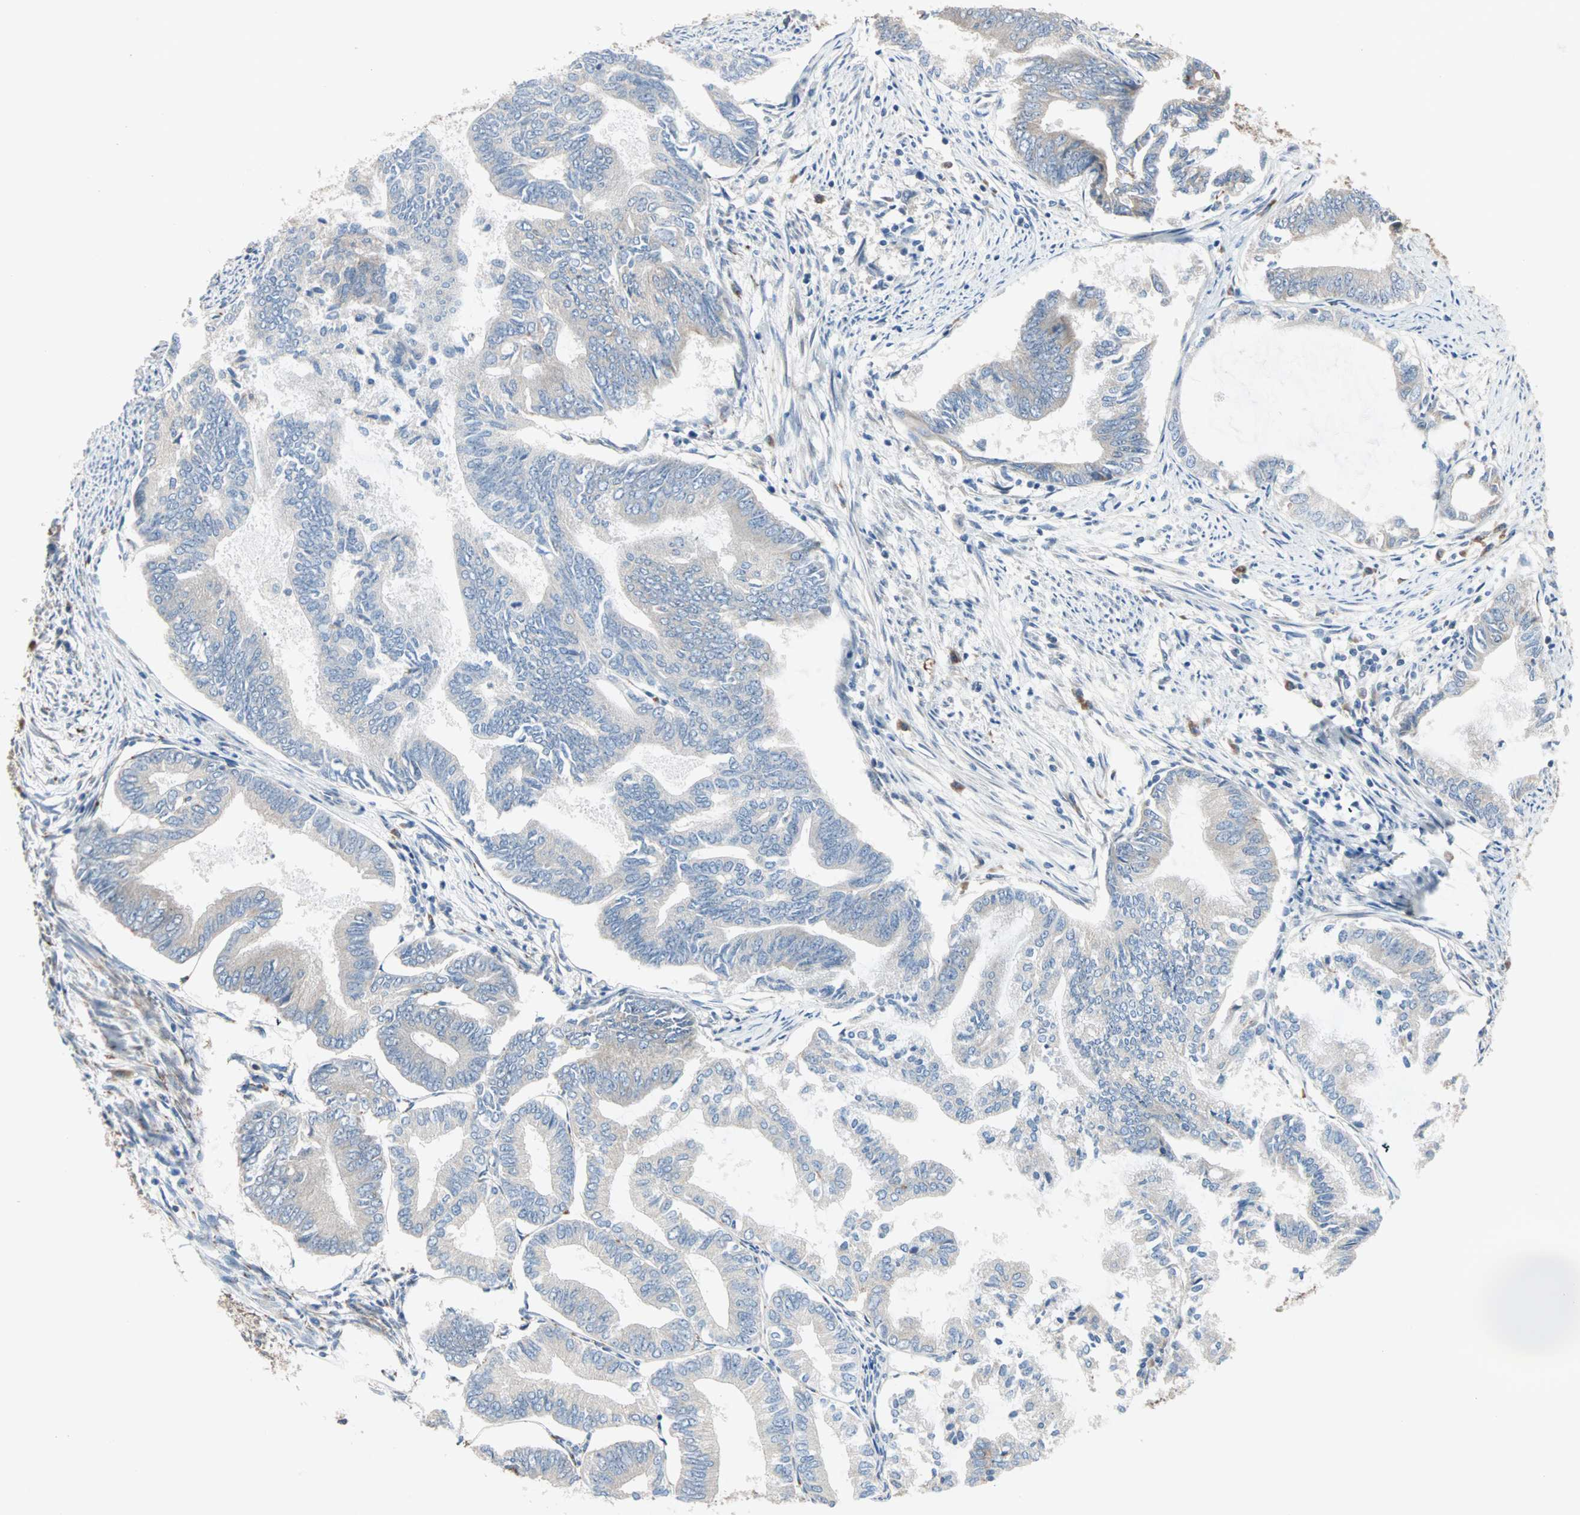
{"staining": {"intensity": "weak", "quantity": "<25%", "location": "cytoplasmic/membranous"}, "tissue": "endometrial cancer", "cell_type": "Tumor cells", "image_type": "cancer", "snomed": [{"axis": "morphology", "description": "Adenocarcinoma, NOS"}, {"axis": "topography", "description": "Endometrium"}], "caption": "This is an immunohistochemistry histopathology image of human endometrial adenocarcinoma. There is no positivity in tumor cells.", "gene": "SAR1A", "patient": {"sex": "female", "age": 86}}